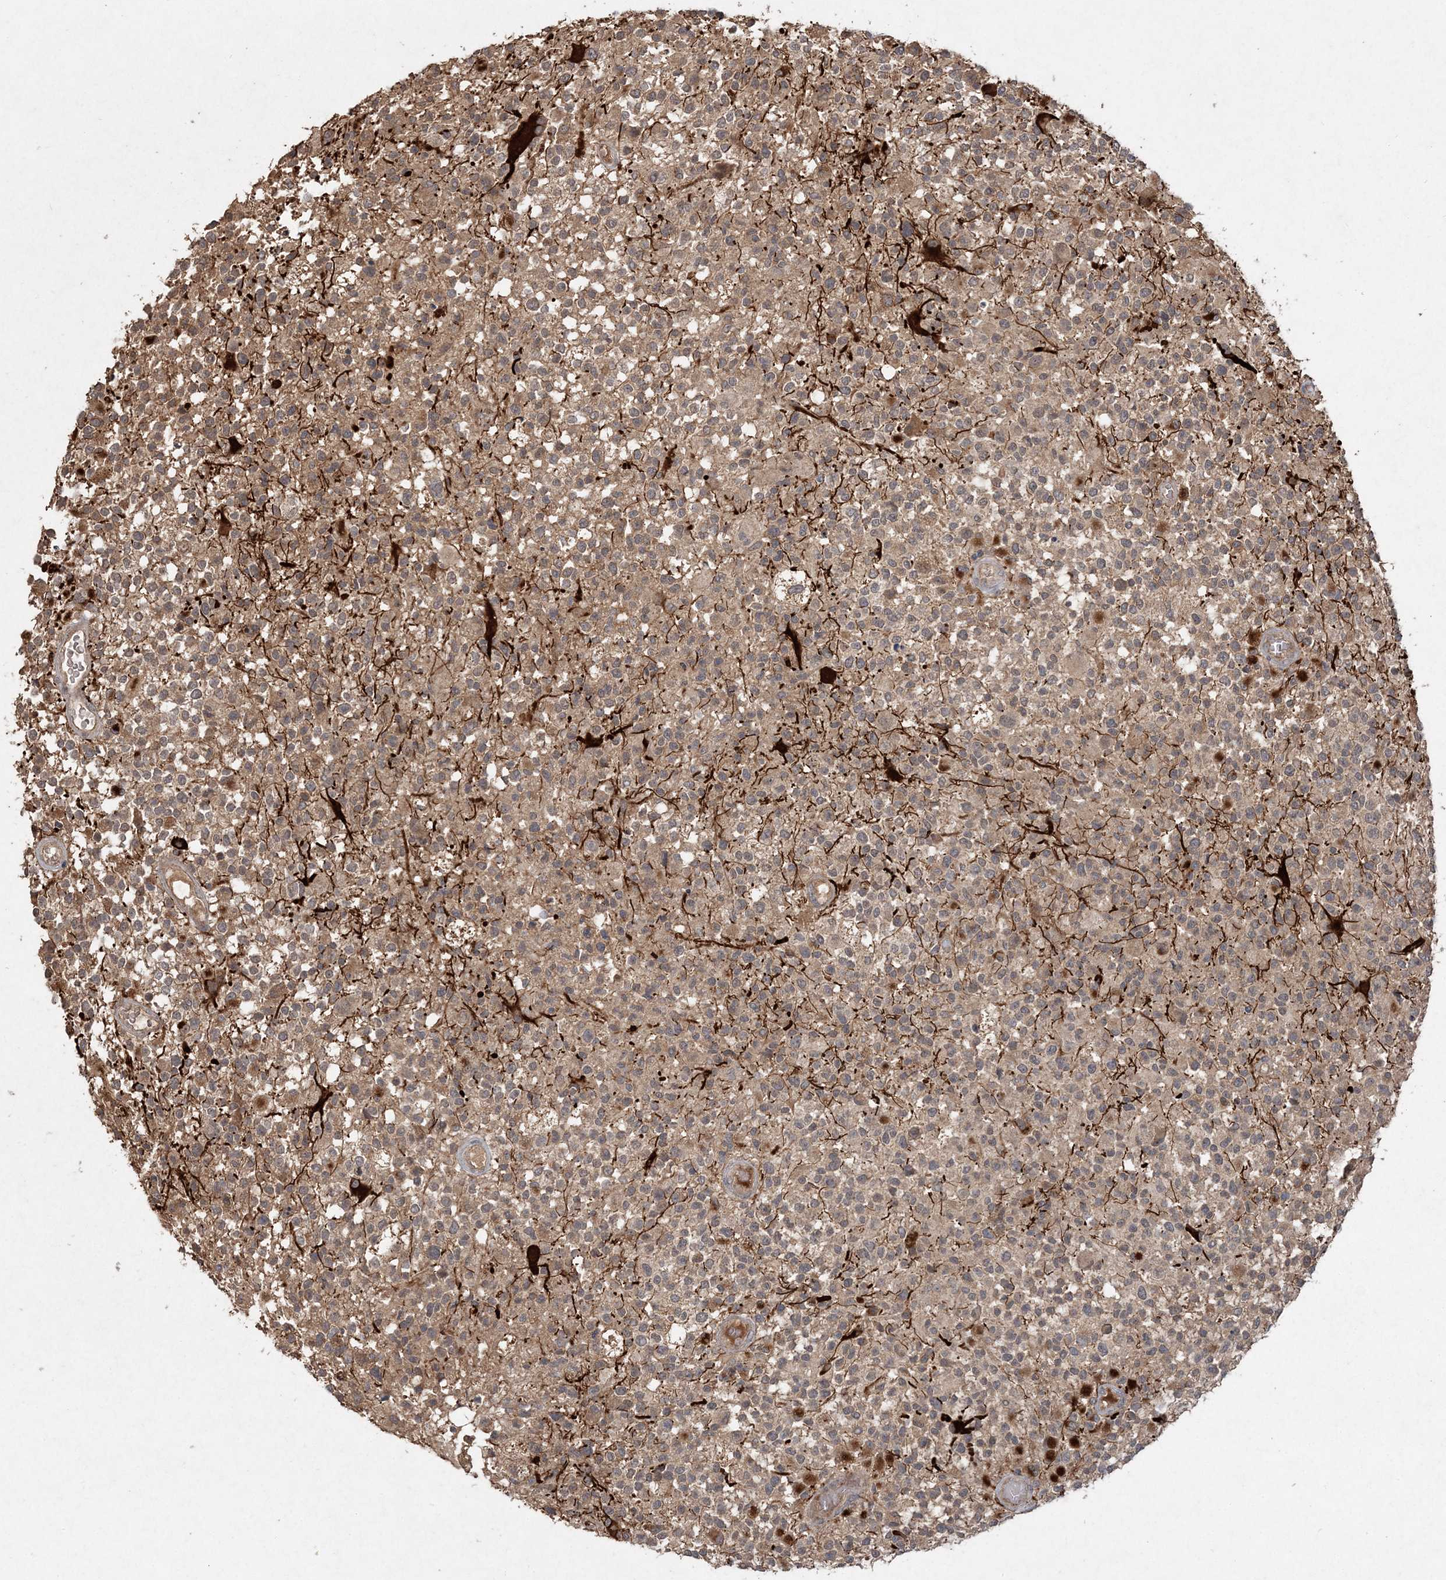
{"staining": {"intensity": "weak", "quantity": ">75%", "location": "cytoplasmic/membranous"}, "tissue": "glioma", "cell_type": "Tumor cells", "image_type": "cancer", "snomed": [{"axis": "morphology", "description": "Glioma, malignant, High grade"}, {"axis": "morphology", "description": "Glioblastoma, NOS"}, {"axis": "topography", "description": "Brain"}], "caption": "Human malignant high-grade glioma stained with a brown dye shows weak cytoplasmic/membranous positive expression in approximately >75% of tumor cells.", "gene": "SPRY1", "patient": {"sex": "male", "age": 60}}